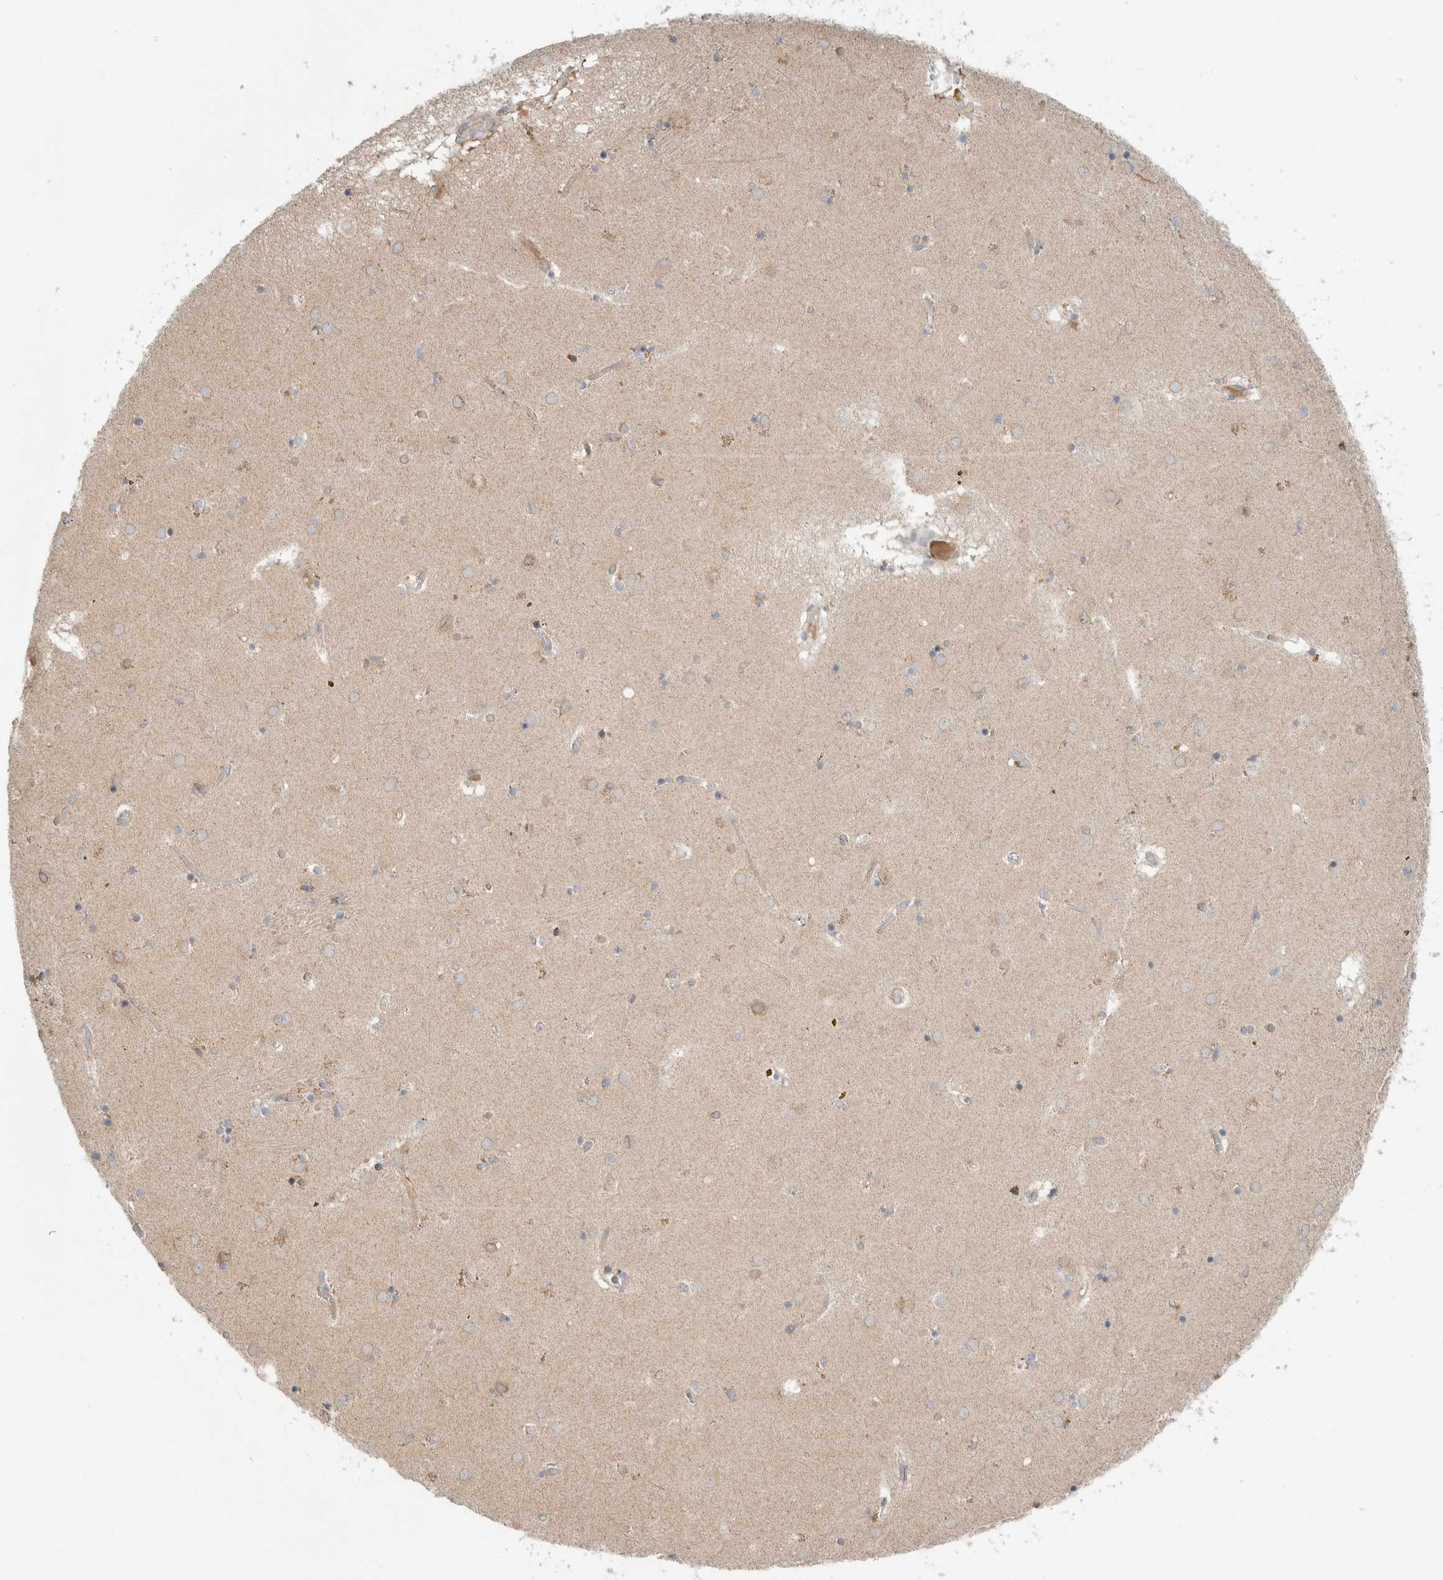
{"staining": {"intensity": "moderate", "quantity": "<25%", "location": "cytoplasmic/membranous,nuclear"}, "tissue": "caudate", "cell_type": "Glial cells", "image_type": "normal", "snomed": [{"axis": "morphology", "description": "Normal tissue, NOS"}, {"axis": "topography", "description": "Lateral ventricle wall"}], "caption": "Moderate cytoplasmic/membranous,nuclear protein positivity is seen in approximately <25% of glial cells in caudate. (Stains: DAB (3,3'-diaminobenzidine) in brown, nuclei in blue, Microscopy: brightfield microscopy at high magnification).", "gene": "KPNA5", "patient": {"sex": "male", "age": 70}}